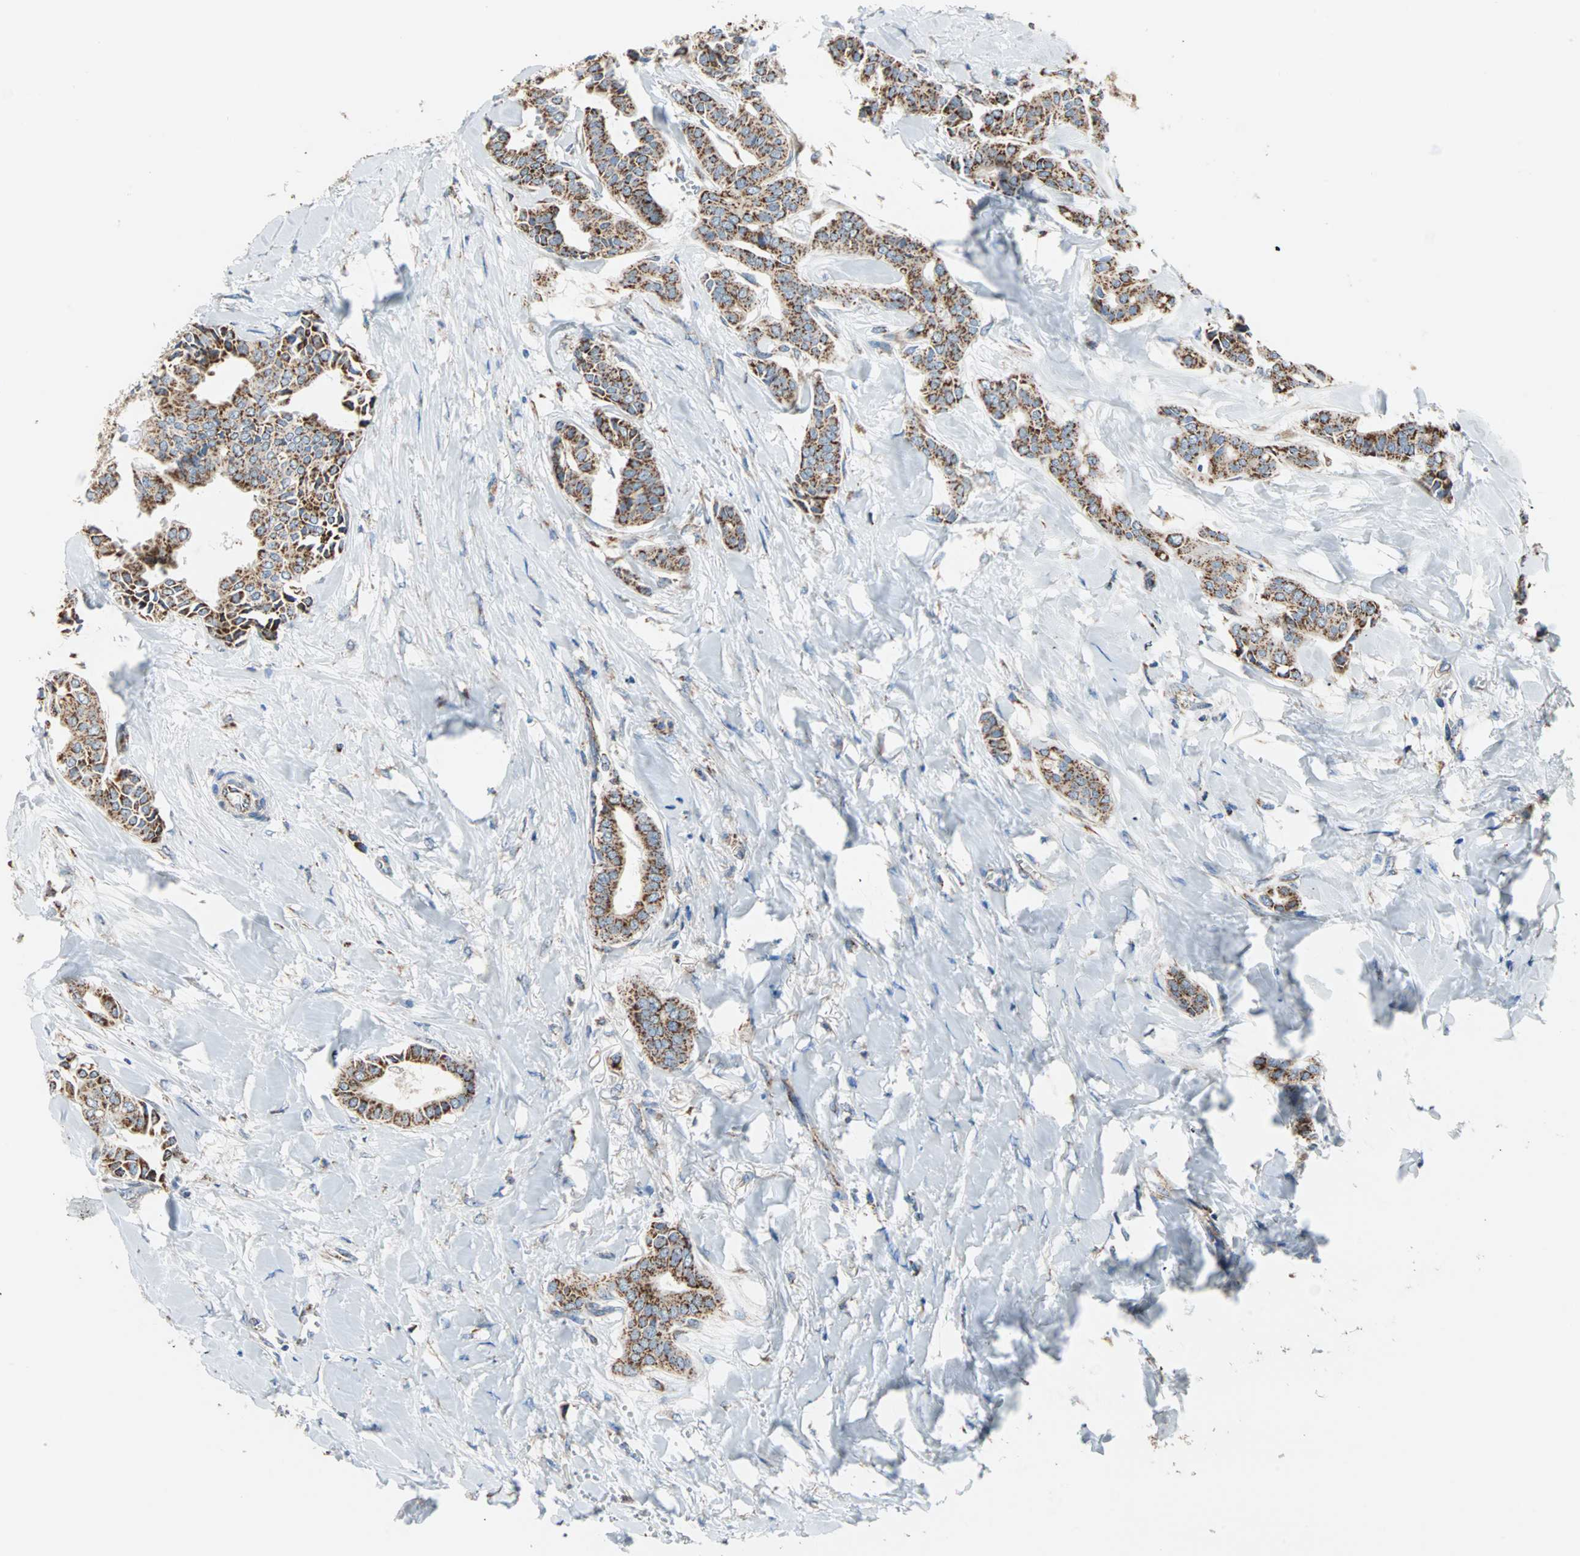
{"staining": {"intensity": "strong", "quantity": ">75%", "location": "cytoplasmic/membranous"}, "tissue": "head and neck cancer", "cell_type": "Tumor cells", "image_type": "cancer", "snomed": [{"axis": "morphology", "description": "Adenocarcinoma, NOS"}, {"axis": "topography", "description": "Salivary gland"}, {"axis": "topography", "description": "Head-Neck"}], "caption": "Tumor cells reveal high levels of strong cytoplasmic/membranous staining in approximately >75% of cells in head and neck adenocarcinoma. (Stains: DAB (3,3'-diaminobenzidine) in brown, nuclei in blue, Microscopy: brightfield microscopy at high magnification).", "gene": "TST", "patient": {"sex": "female", "age": 59}}